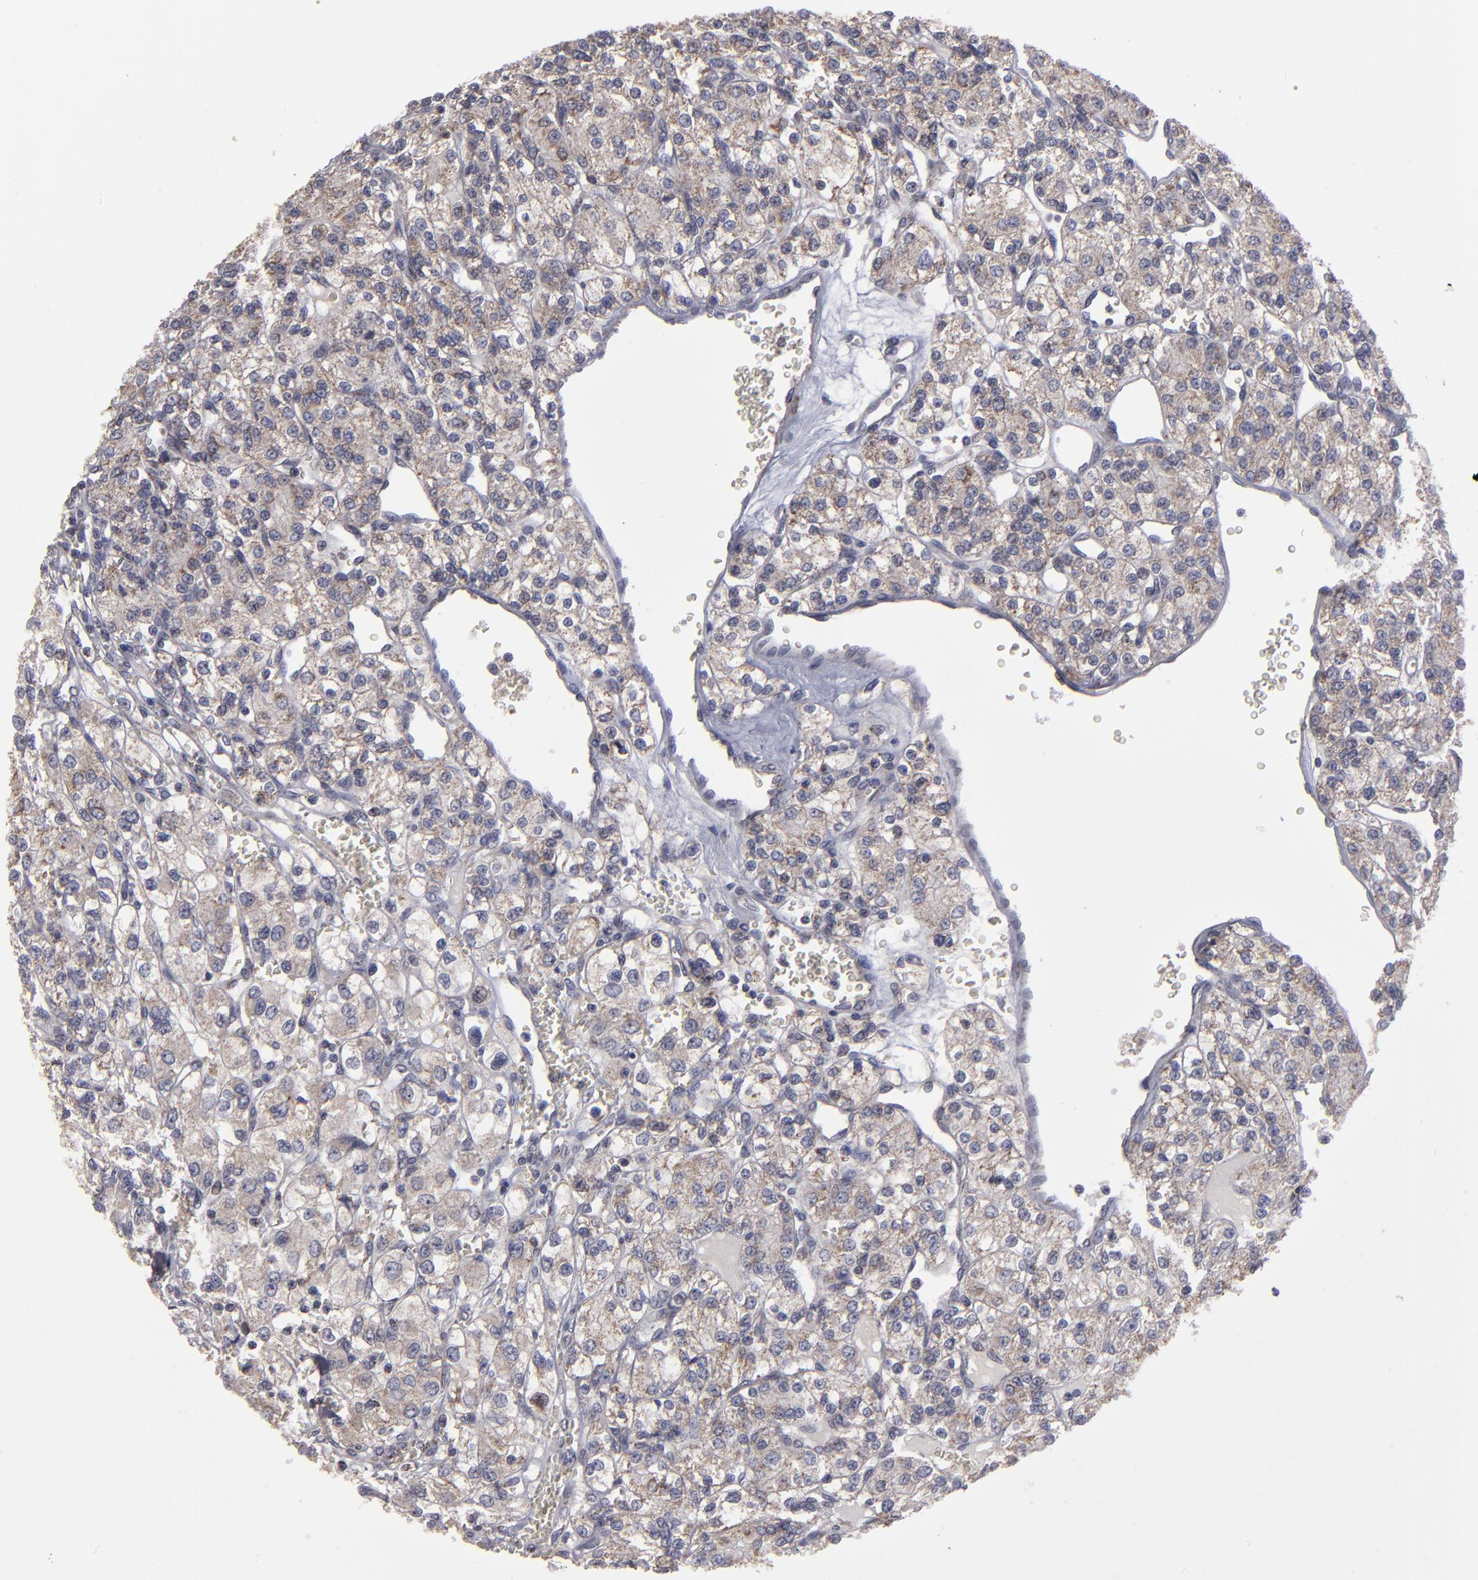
{"staining": {"intensity": "weak", "quantity": "25%-75%", "location": "cytoplasmic/membranous"}, "tissue": "renal cancer", "cell_type": "Tumor cells", "image_type": "cancer", "snomed": [{"axis": "morphology", "description": "Adenocarcinoma, NOS"}, {"axis": "topography", "description": "Kidney"}], "caption": "Renal cancer was stained to show a protein in brown. There is low levels of weak cytoplasmic/membranous expression in about 25%-75% of tumor cells.", "gene": "MYOM2", "patient": {"sex": "female", "age": 62}}